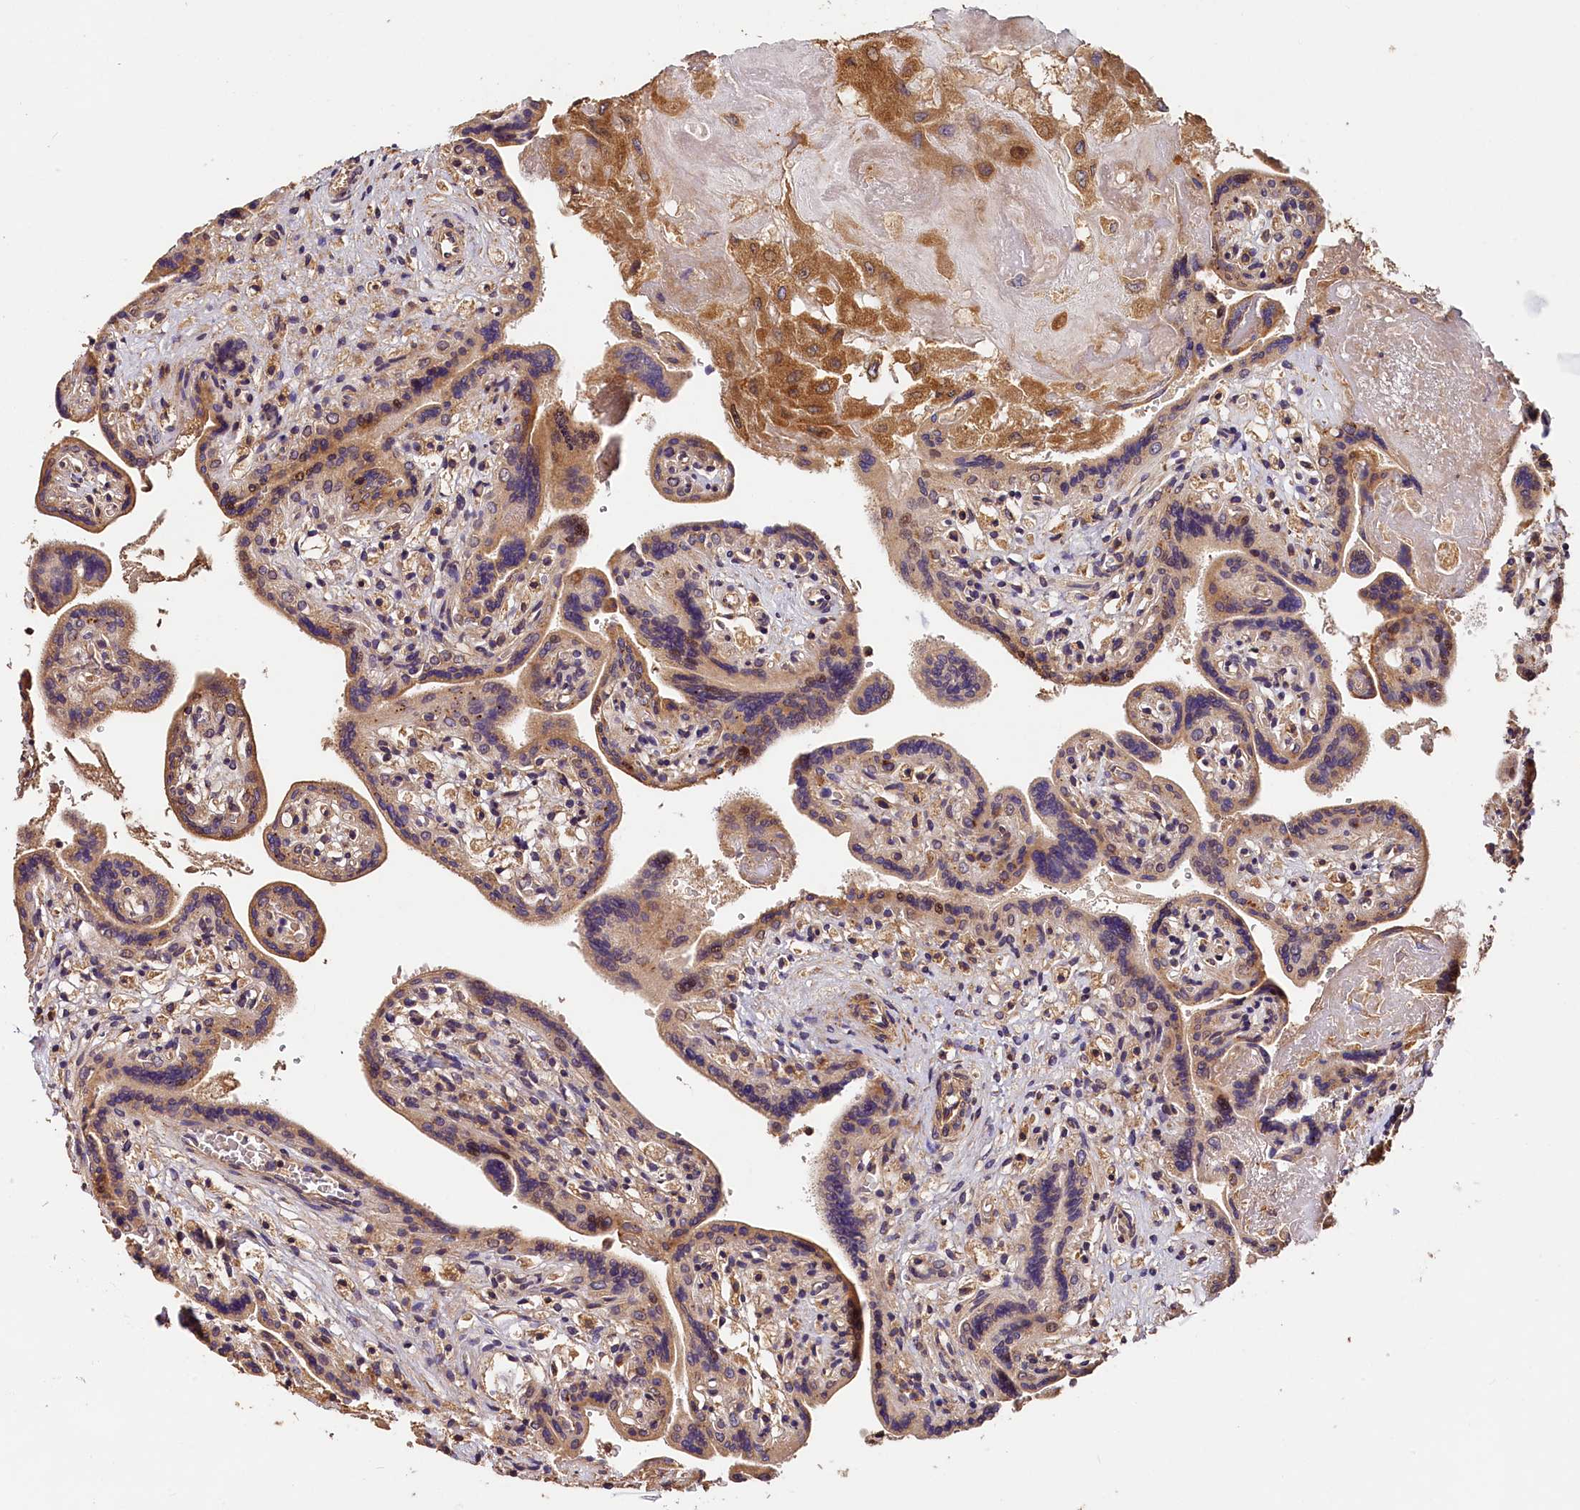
{"staining": {"intensity": "moderate", "quantity": ">75%", "location": "cytoplasmic/membranous"}, "tissue": "placenta", "cell_type": "Decidual cells", "image_type": "normal", "snomed": [{"axis": "morphology", "description": "Normal tissue, NOS"}, {"axis": "topography", "description": "Placenta"}], "caption": "Moderate cytoplasmic/membranous protein positivity is seen in about >75% of decidual cells in placenta. The protein of interest is stained brown, and the nuclei are stained in blue (DAB (3,3'-diaminobenzidine) IHC with brightfield microscopy, high magnification).", "gene": "HMOX2", "patient": {"sex": "female", "age": 37}}